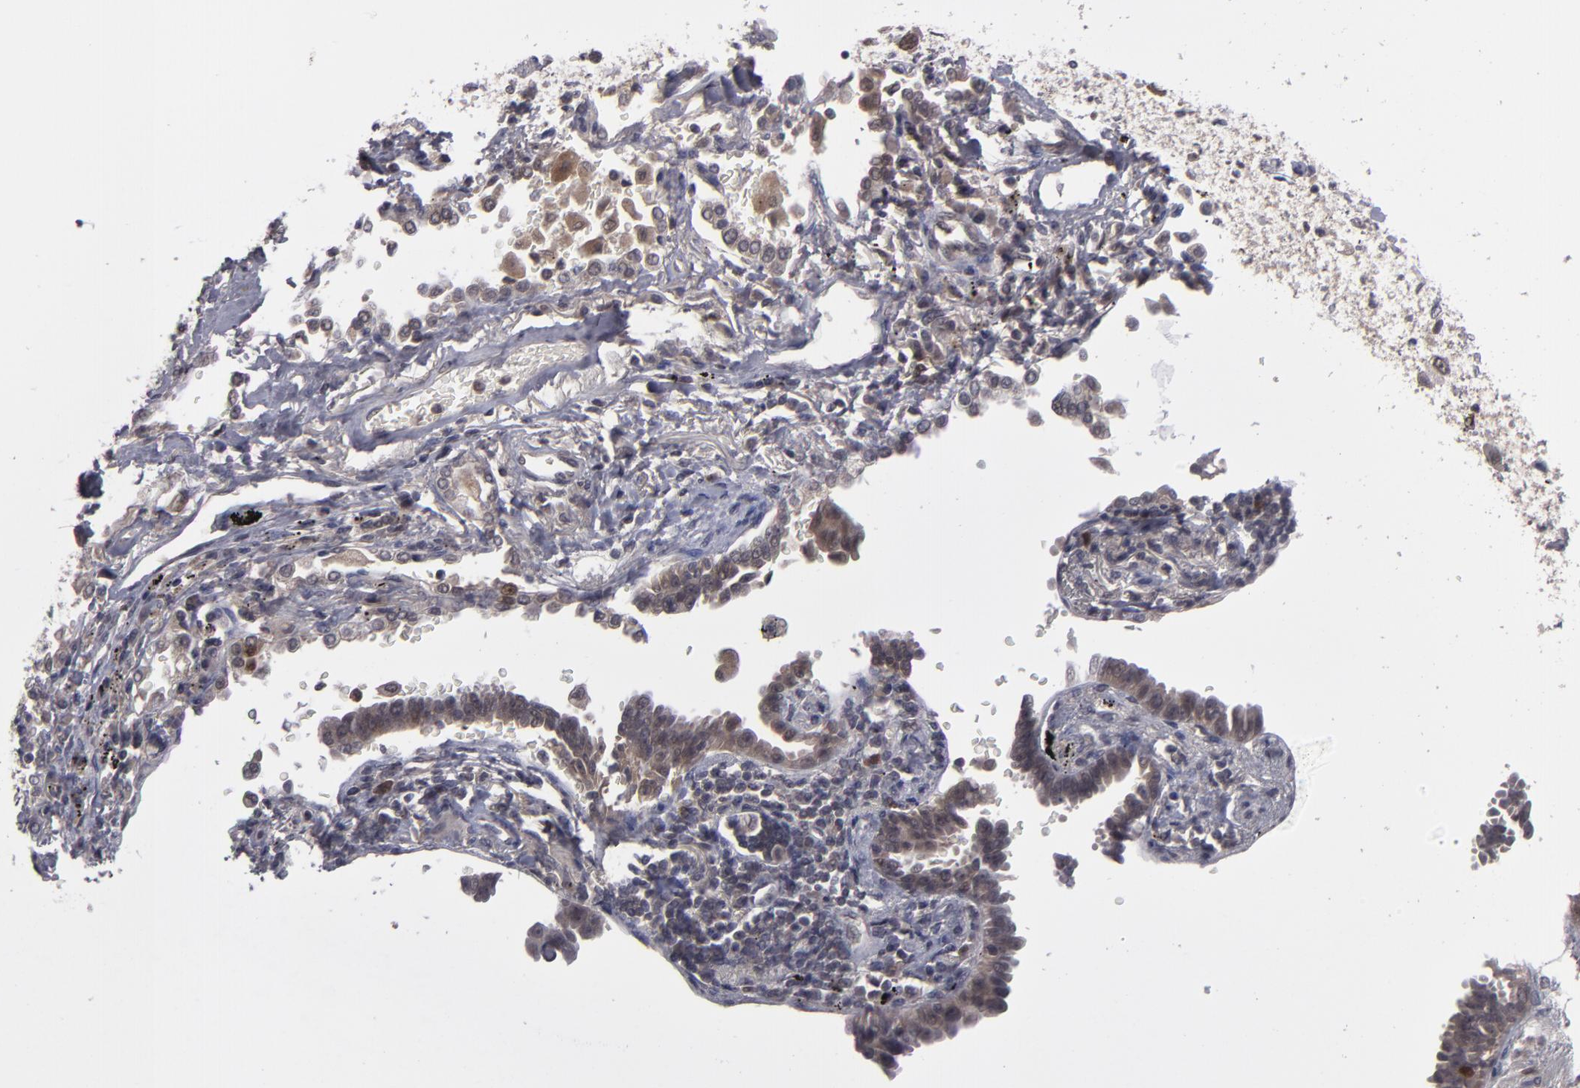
{"staining": {"intensity": "weak", "quantity": ">75%", "location": "cytoplasmic/membranous"}, "tissue": "lung cancer", "cell_type": "Tumor cells", "image_type": "cancer", "snomed": [{"axis": "morphology", "description": "Adenocarcinoma, NOS"}, {"axis": "topography", "description": "Lung"}], "caption": "About >75% of tumor cells in lung cancer (adenocarcinoma) display weak cytoplasmic/membranous protein expression as visualized by brown immunohistochemical staining.", "gene": "TYMS", "patient": {"sex": "female", "age": 64}}